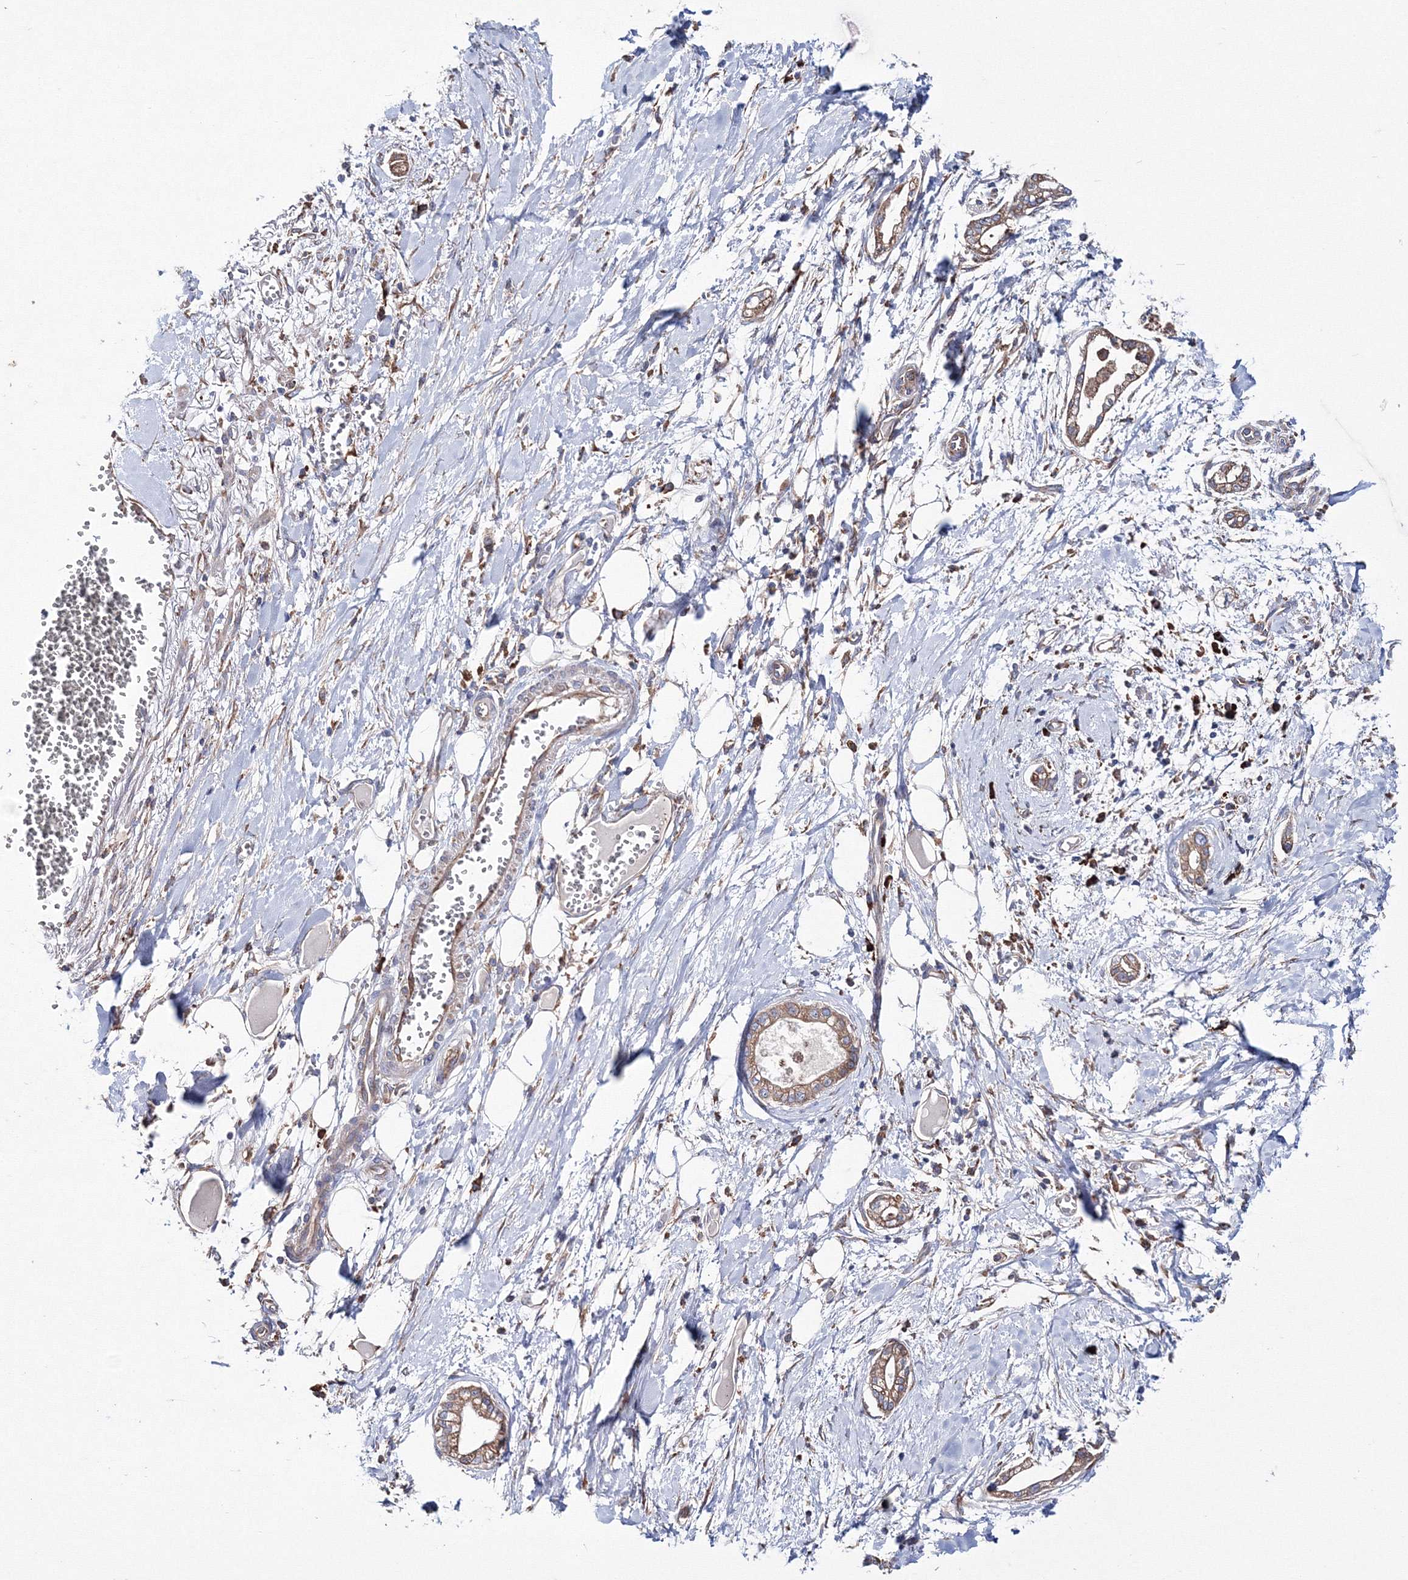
{"staining": {"intensity": "weak", "quantity": ">75%", "location": "cytoplasmic/membranous"}, "tissue": "pancreatic cancer", "cell_type": "Tumor cells", "image_type": "cancer", "snomed": [{"axis": "morphology", "description": "Adenocarcinoma, NOS"}, {"axis": "topography", "description": "Pancreas"}], "caption": "Adenocarcinoma (pancreatic) stained with DAB IHC shows low levels of weak cytoplasmic/membranous expression in approximately >75% of tumor cells.", "gene": "VPS8", "patient": {"sex": "male", "age": 68}}